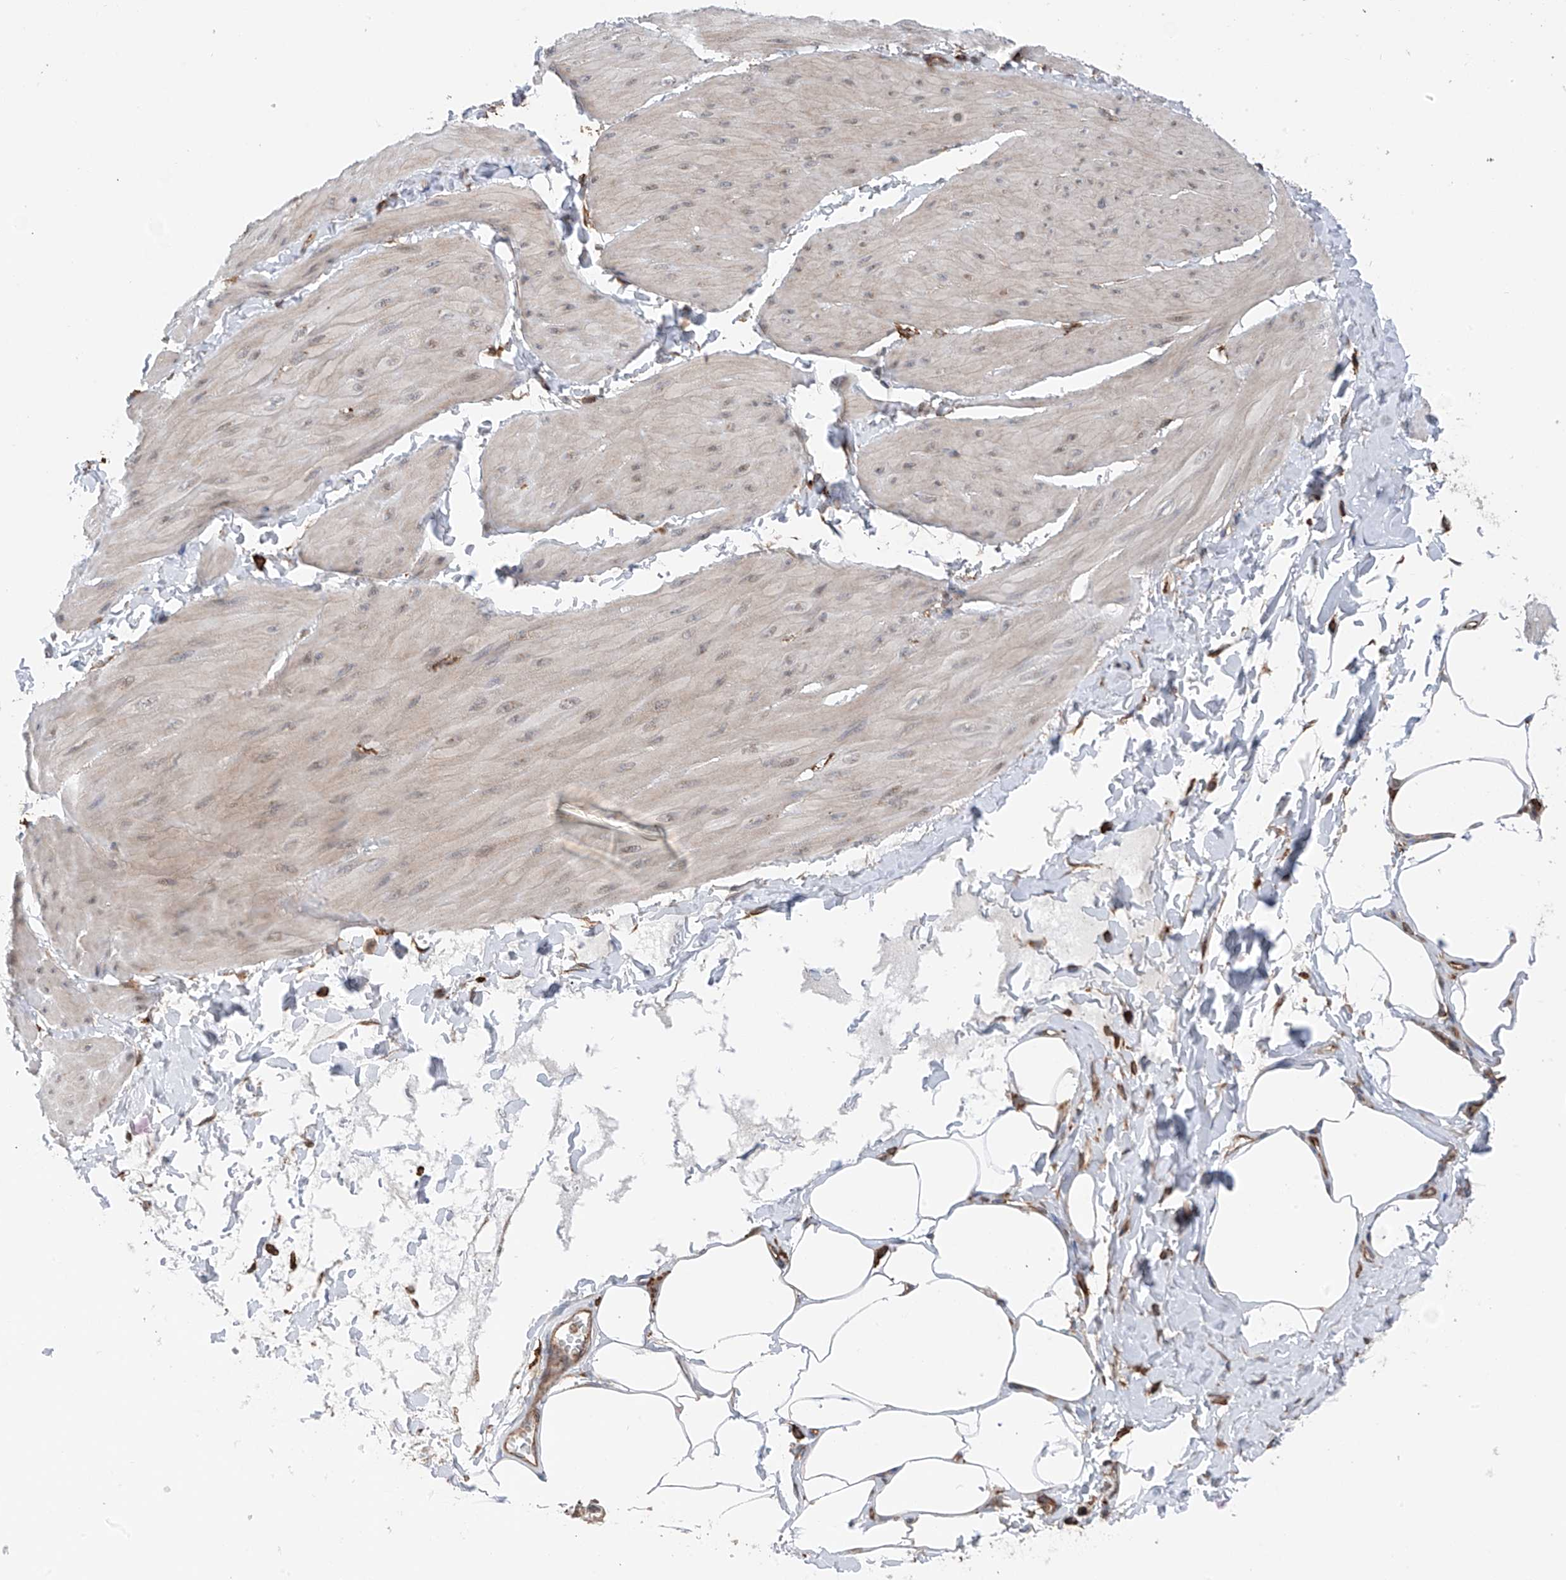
{"staining": {"intensity": "negative", "quantity": "none", "location": "none"}, "tissue": "smooth muscle", "cell_type": "Smooth muscle cells", "image_type": "normal", "snomed": [{"axis": "morphology", "description": "Urothelial carcinoma, High grade"}, {"axis": "topography", "description": "Urinary bladder"}], "caption": "The image reveals no significant positivity in smooth muscle cells of smooth muscle. (Stains: DAB IHC with hematoxylin counter stain, Microscopy: brightfield microscopy at high magnification).", "gene": "ZNF189", "patient": {"sex": "male", "age": 46}}